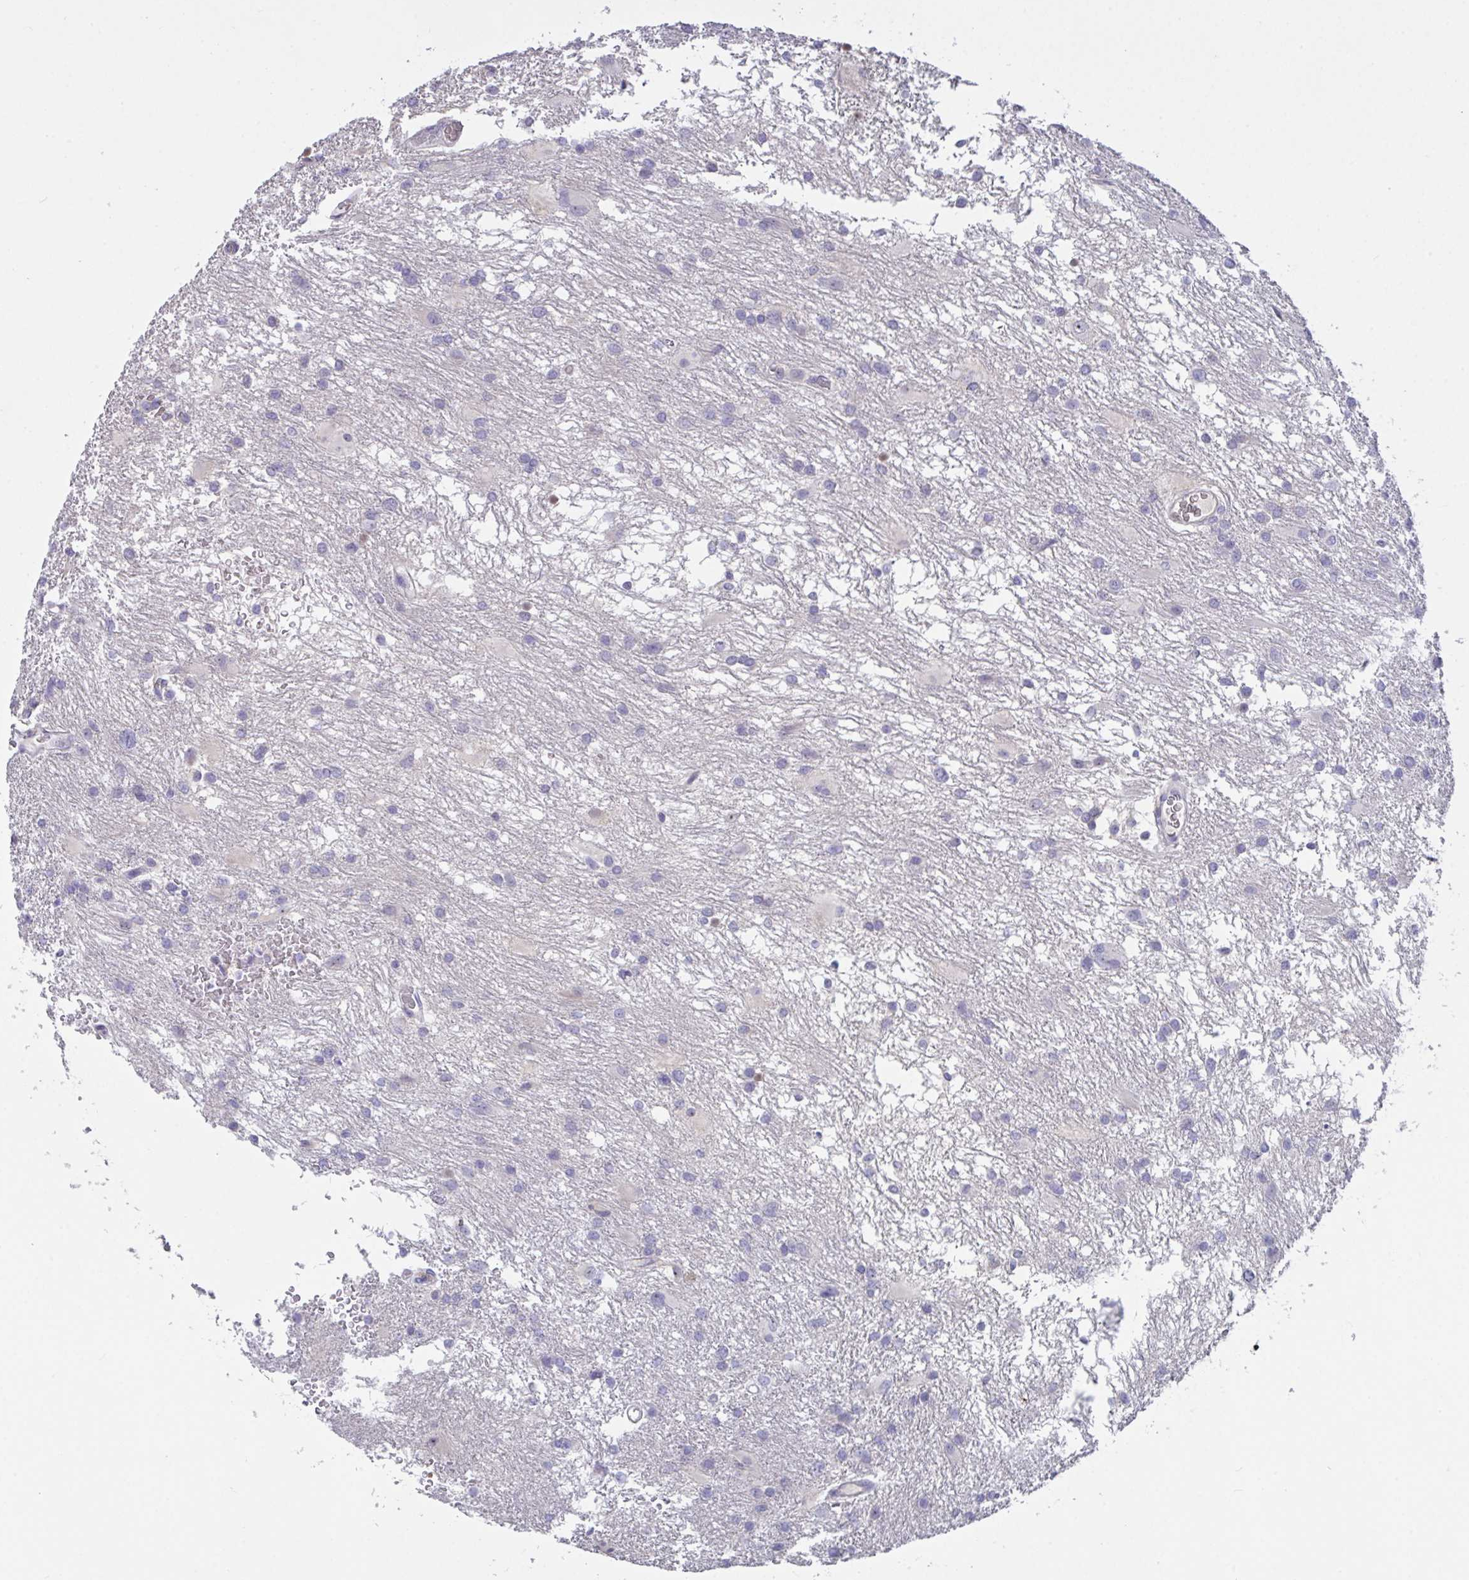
{"staining": {"intensity": "negative", "quantity": "none", "location": "none"}, "tissue": "glioma", "cell_type": "Tumor cells", "image_type": "cancer", "snomed": [{"axis": "morphology", "description": "Glioma, malignant, High grade"}, {"axis": "topography", "description": "Brain"}], "caption": "Immunohistochemistry of human malignant glioma (high-grade) shows no staining in tumor cells.", "gene": "MYC", "patient": {"sex": "male", "age": 53}}